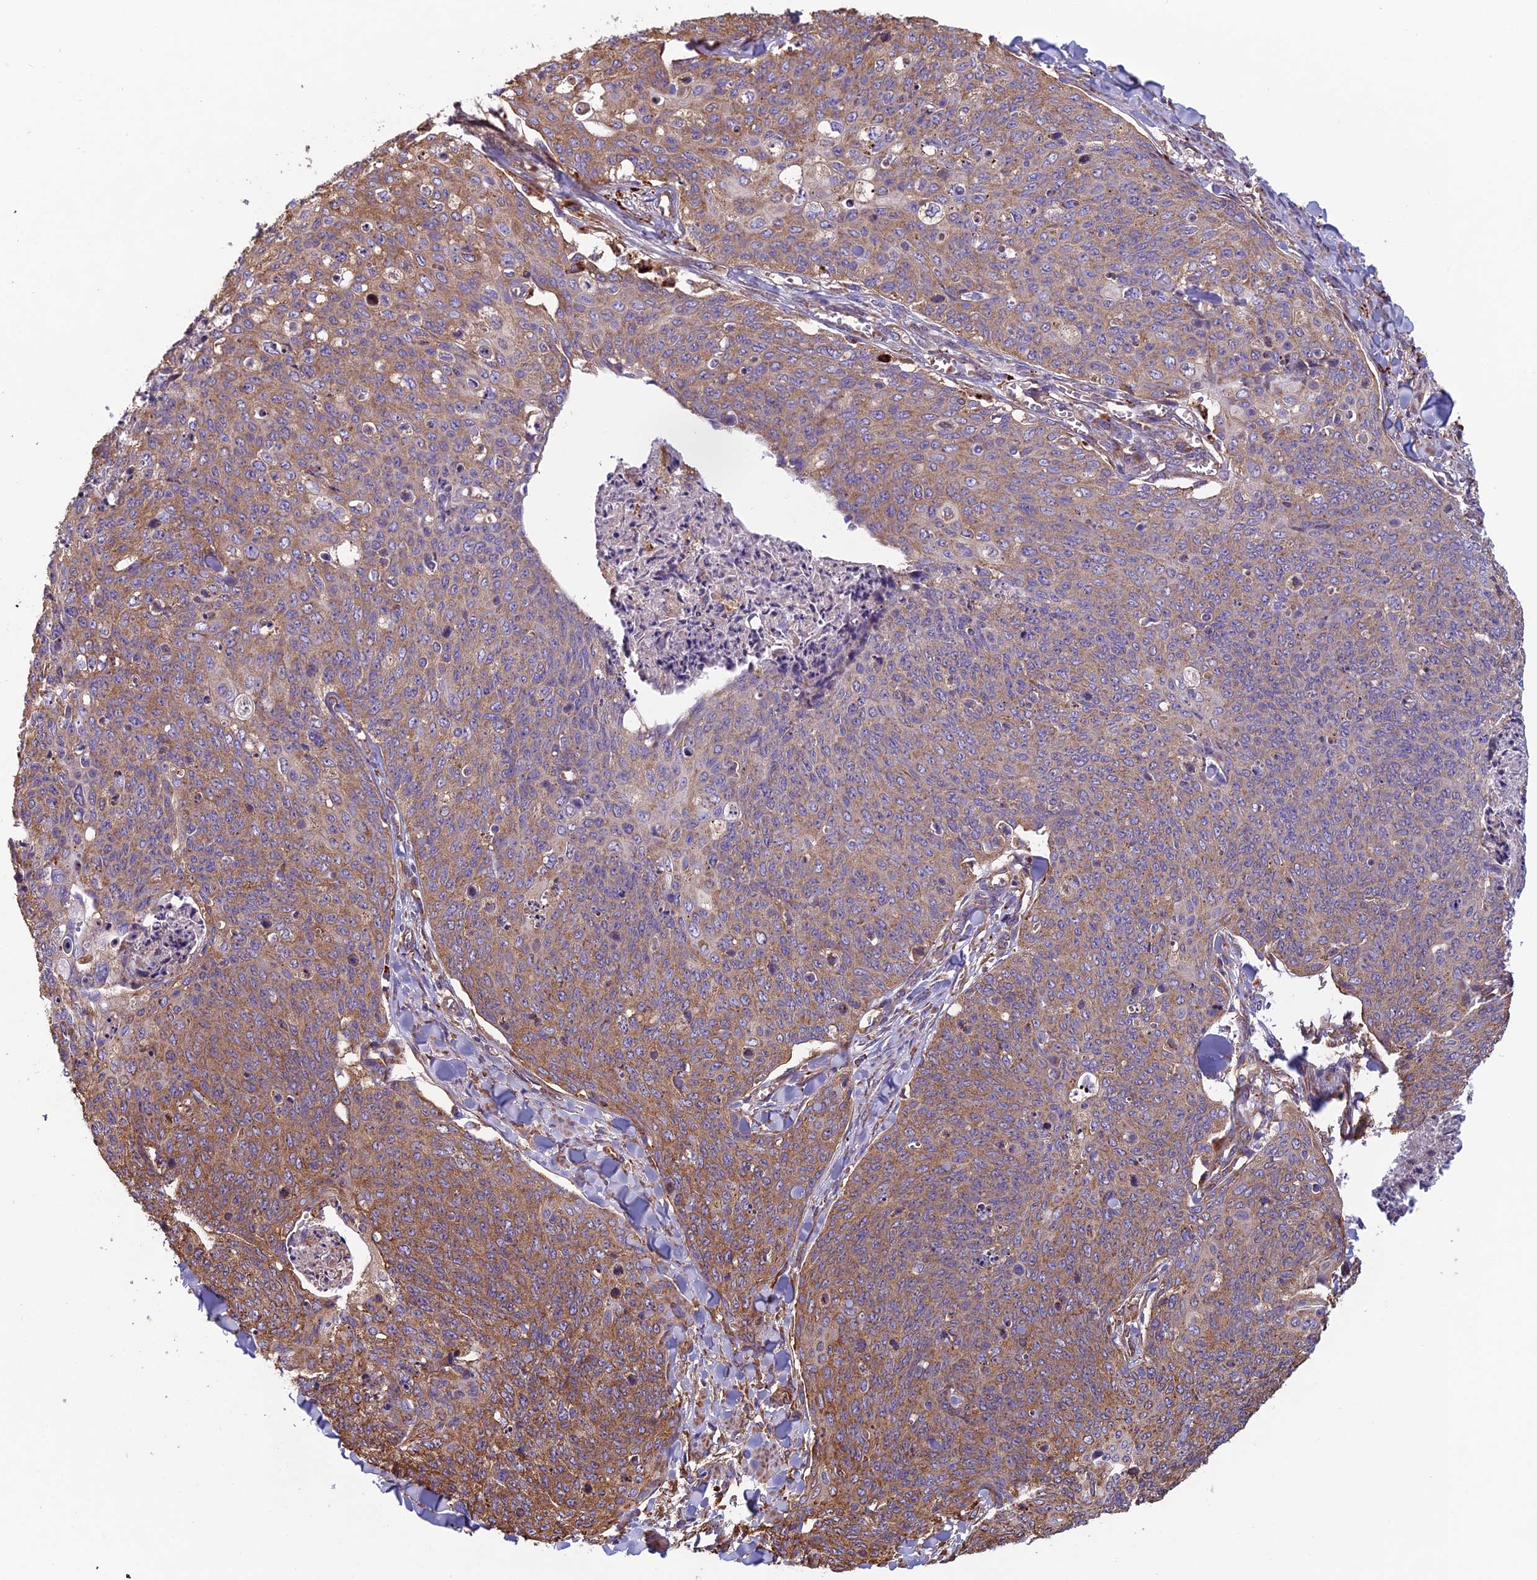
{"staining": {"intensity": "moderate", "quantity": "25%-75%", "location": "cytoplasmic/membranous"}, "tissue": "skin cancer", "cell_type": "Tumor cells", "image_type": "cancer", "snomed": [{"axis": "morphology", "description": "Squamous cell carcinoma, NOS"}, {"axis": "topography", "description": "Skin"}, {"axis": "topography", "description": "Vulva"}], "caption": "Moderate cytoplasmic/membranous protein expression is seen in approximately 25%-75% of tumor cells in skin squamous cell carcinoma. (DAB (3,3'-diaminobenzidine) IHC with brightfield microscopy, high magnification).", "gene": "SPDL1", "patient": {"sex": "female", "age": 85}}